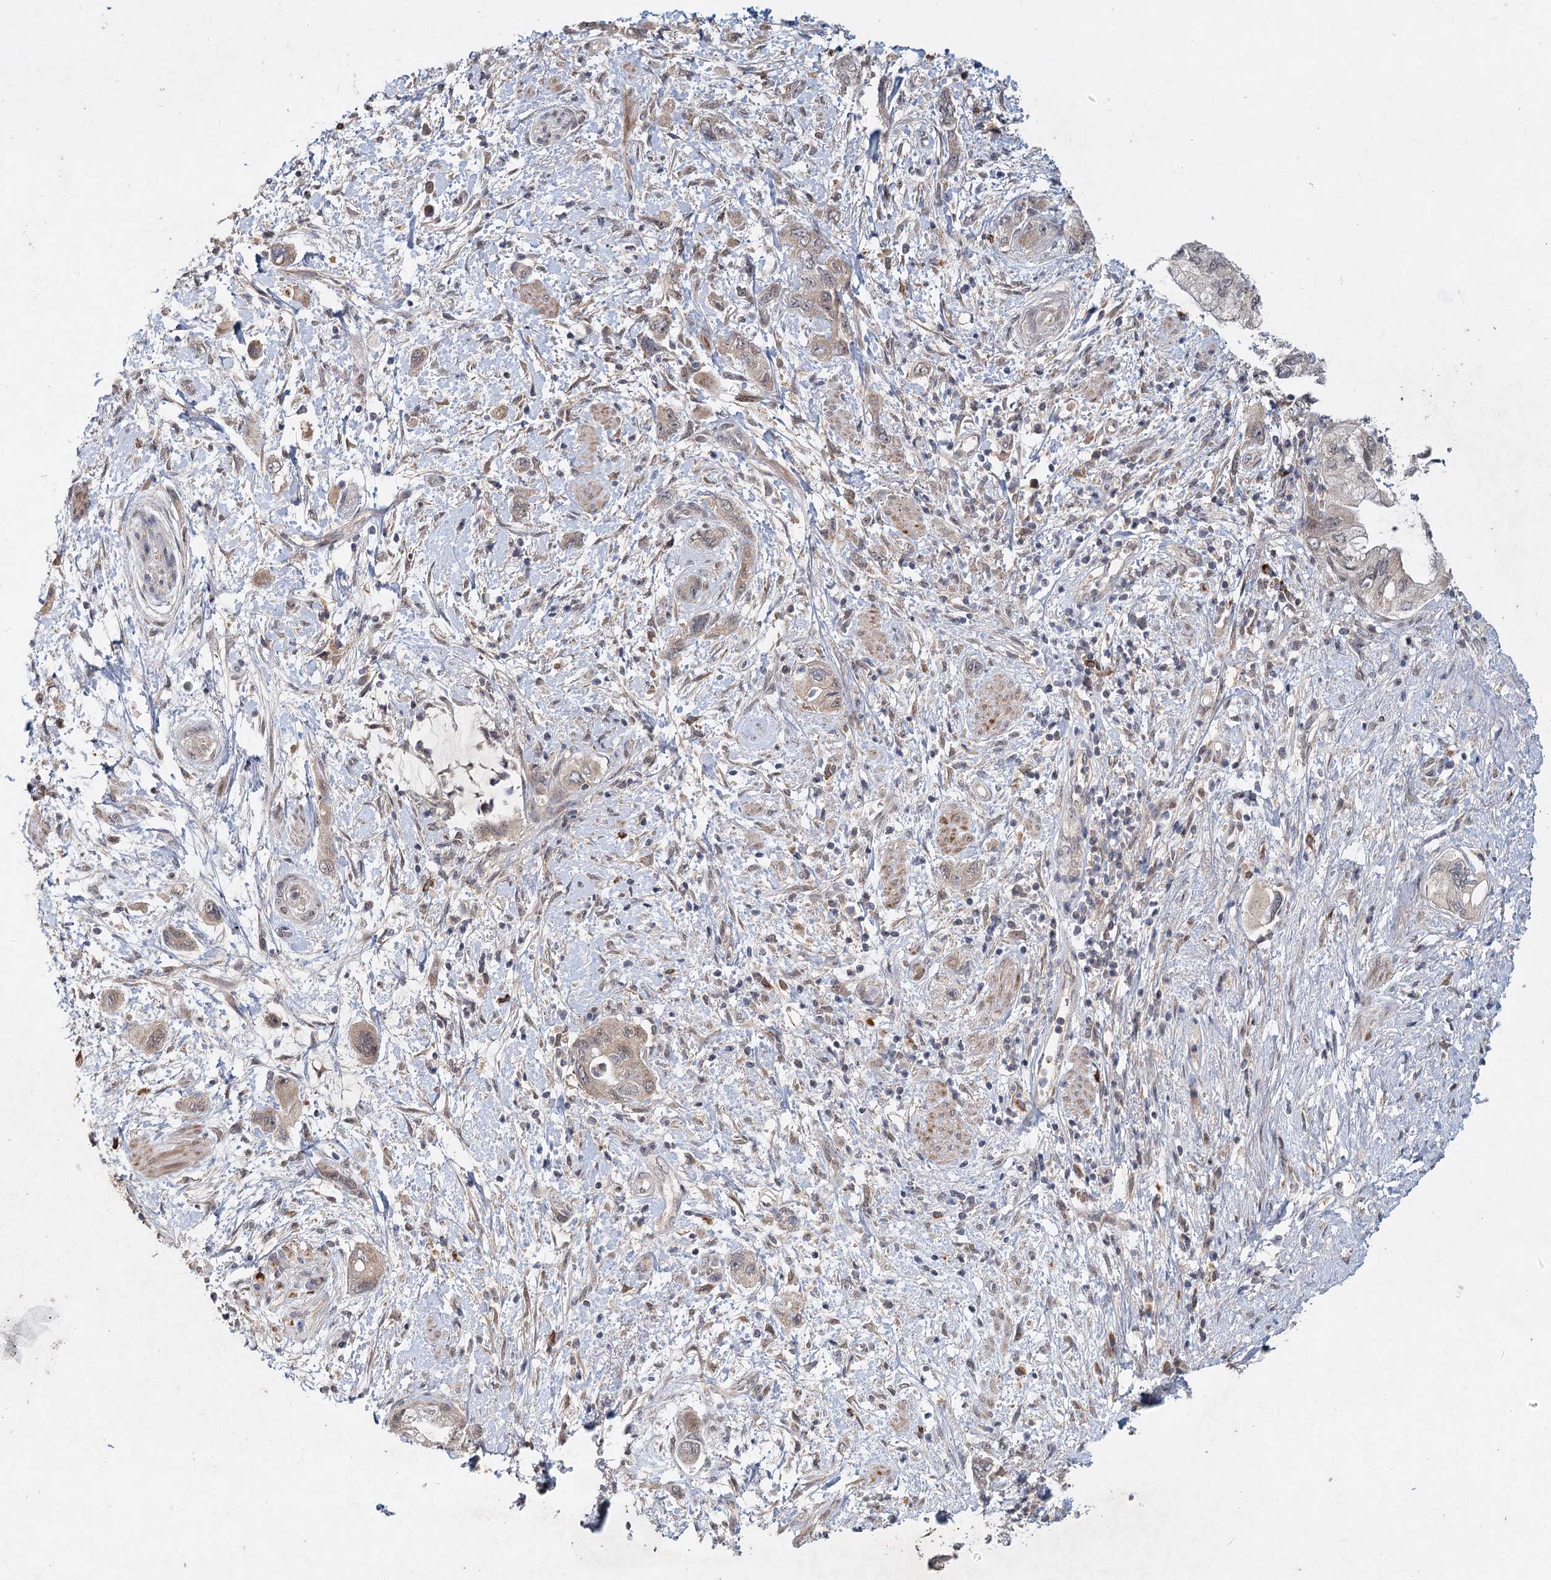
{"staining": {"intensity": "weak", "quantity": "25%-75%", "location": "cytoplasmic/membranous"}, "tissue": "pancreatic cancer", "cell_type": "Tumor cells", "image_type": "cancer", "snomed": [{"axis": "morphology", "description": "Adenocarcinoma, NOS"}, {"axis": "topography", "description": "Pancreas"}], "caption": "Immunohistochemical staining of adenocarcinoma (pancreatic) demonstrates low levels of weak cytoplasmic/membranous expression in approximately 25%-75% of tumor cells. (brown staining indicates protein expression, while blue staining denotes nuclei).", "gene": "AP3B1", "patient": {"sex": "female", "age": 73}}